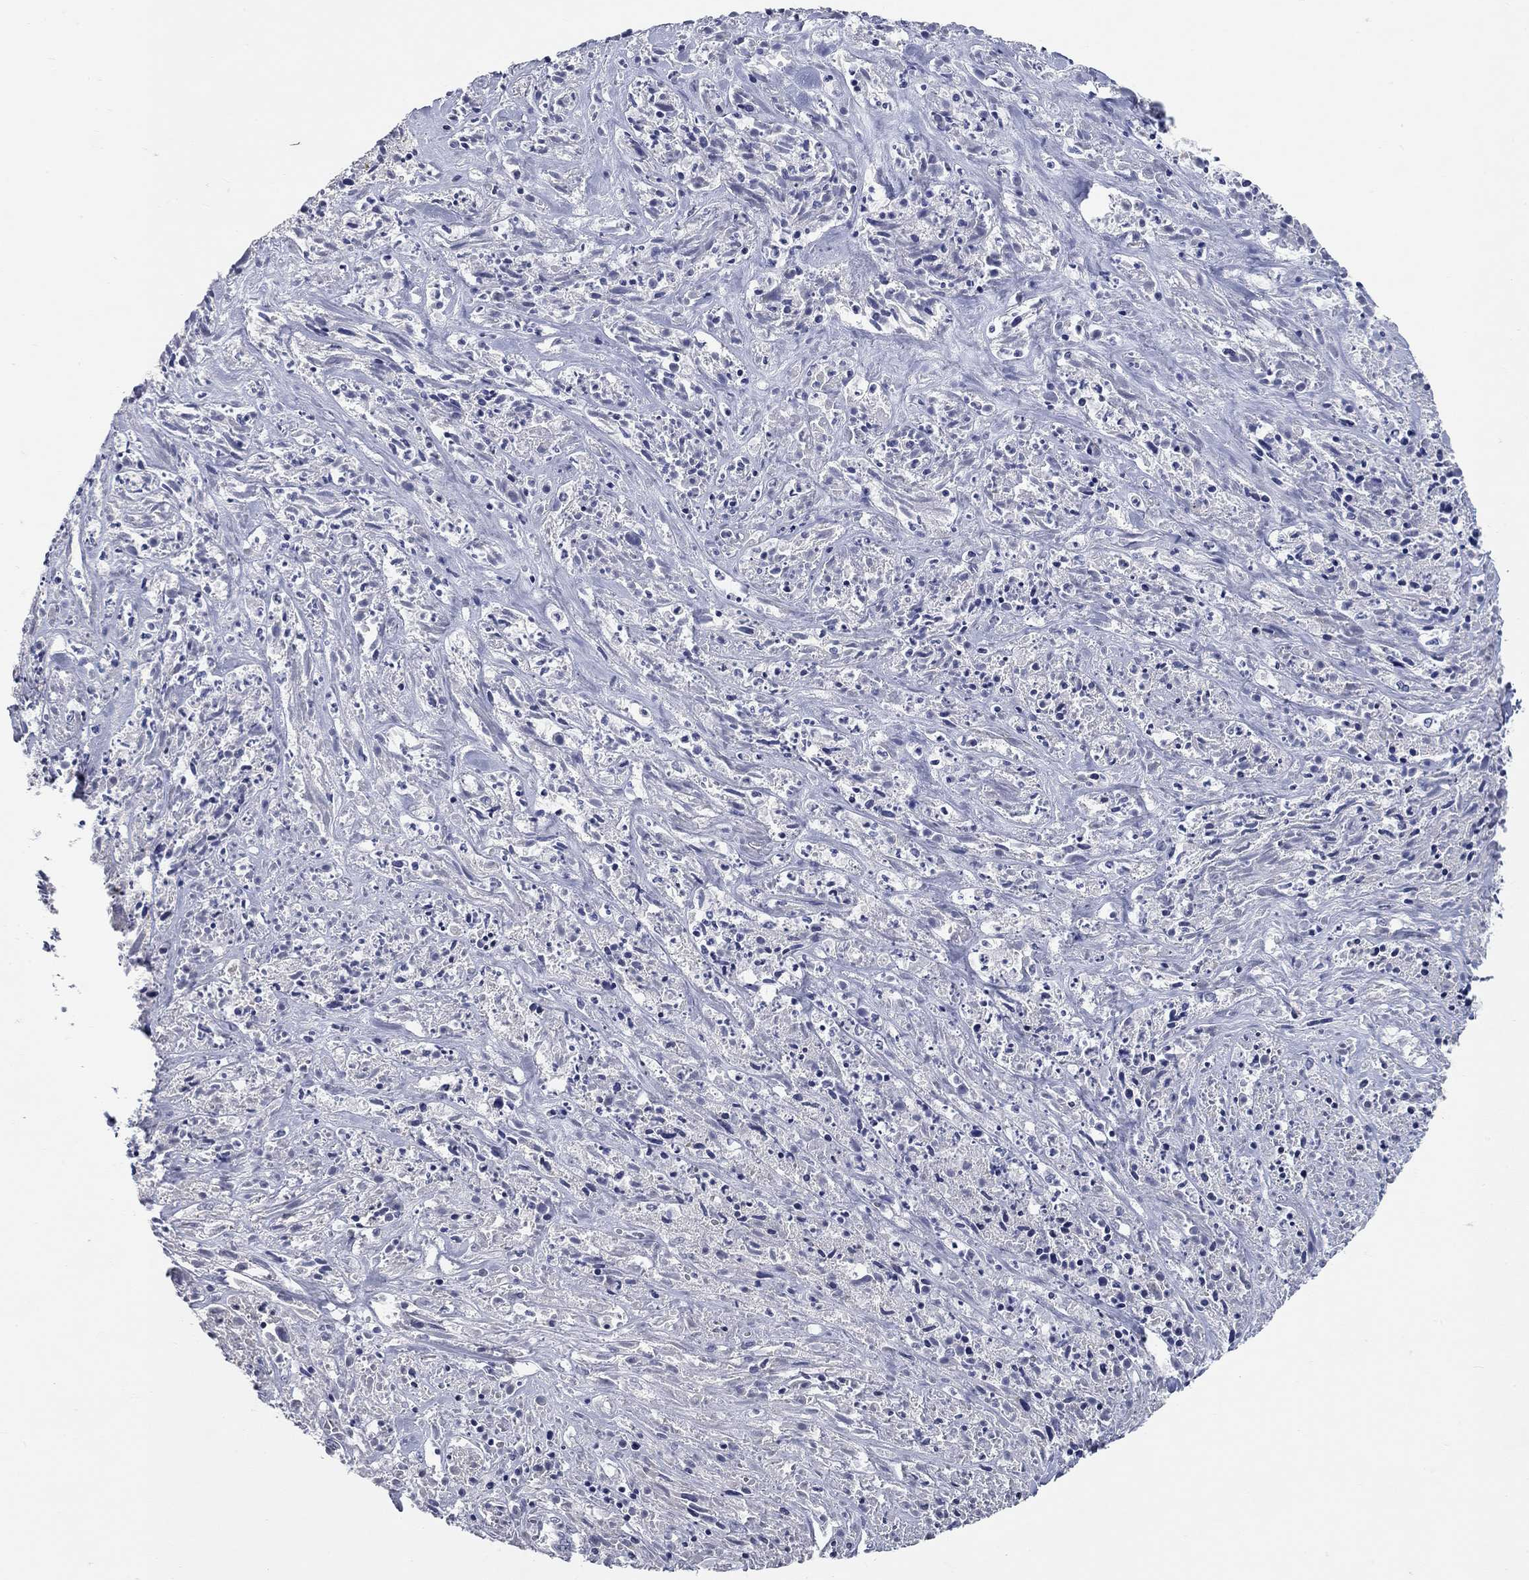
{"staining": {"intensity": "negative", "quantity": "none", "location": "none"}, "tissue": "melanoma", "cell_type": "Tumor cells", "image_type": "cancer", "snomed": [{"axis": "morphology", "description": "Malignant melanoma, NOS"}, {"axis": "topography", "description": "Skin"}], "caption": "Tumor cells are negative for brown protein staining in malignant melanoma.", "gene": "SYT12", "patient": {"sex": "female", "age": 91}}